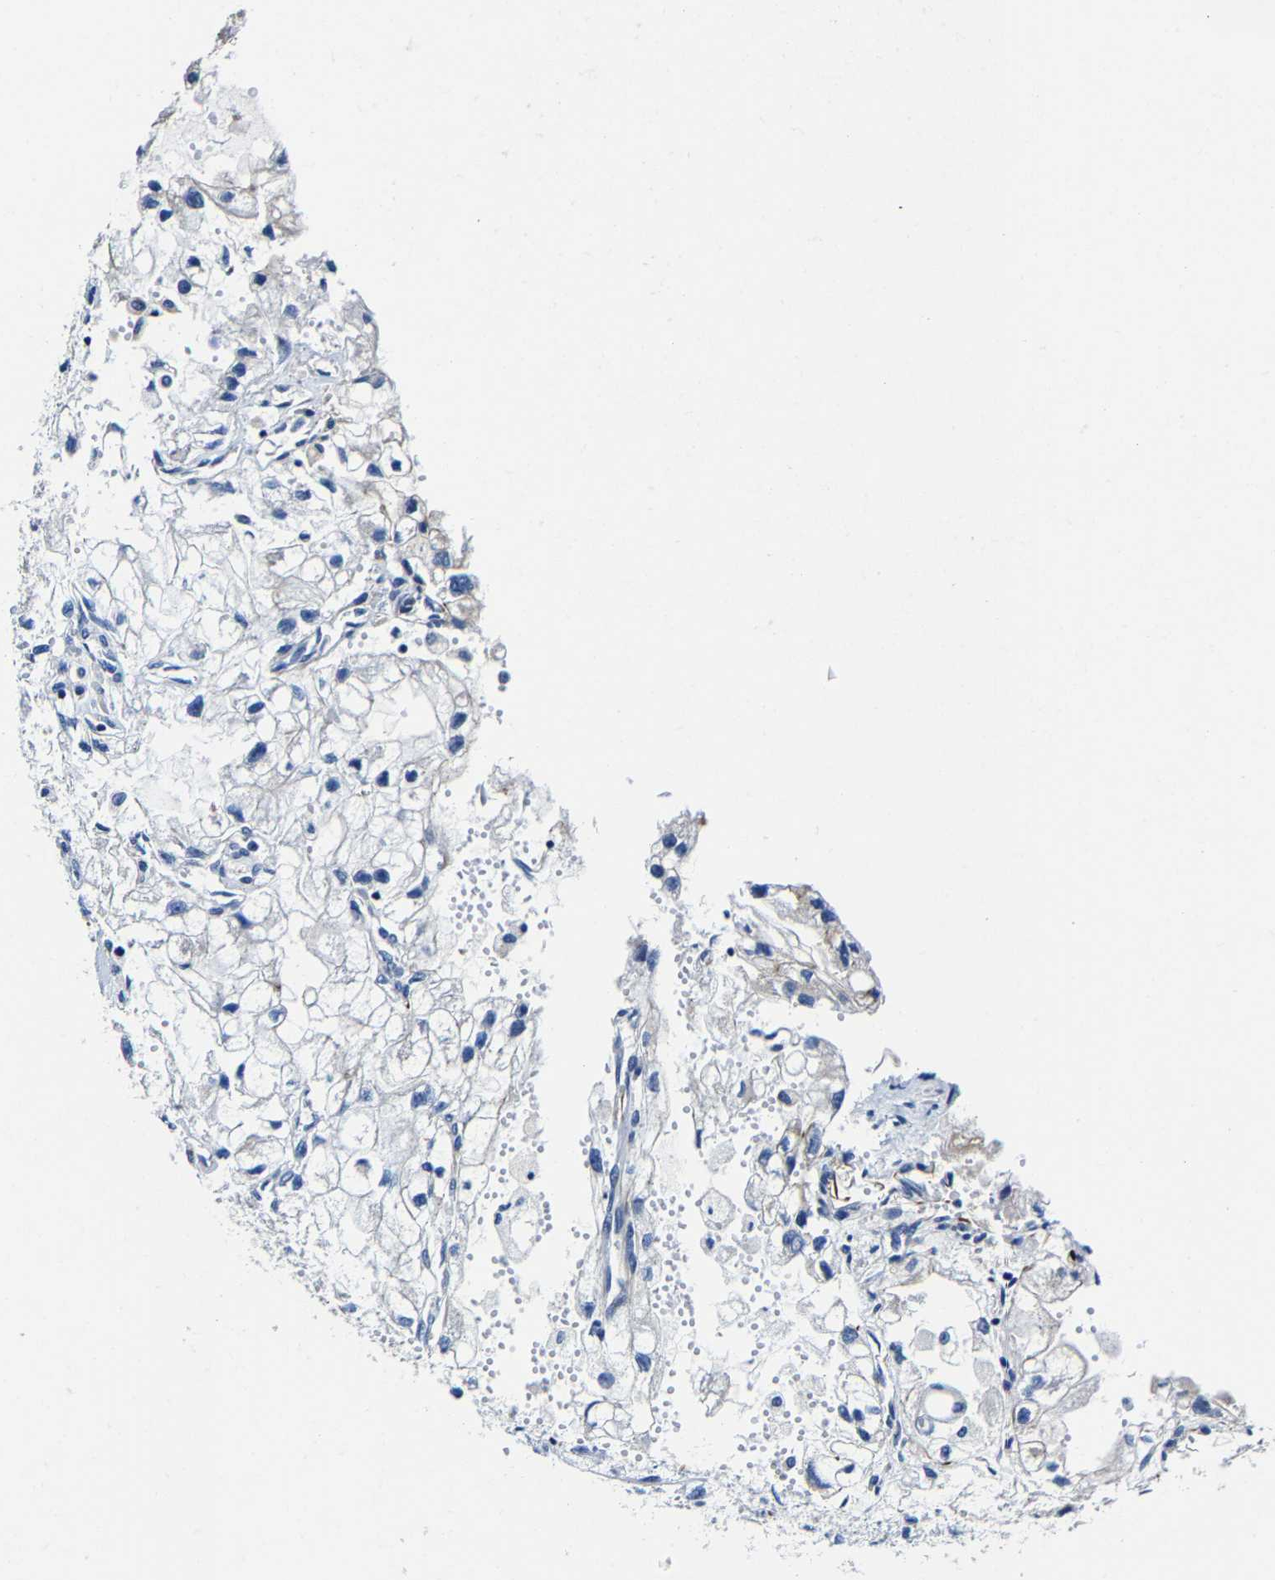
{"staining": {"intensity": "negative", "quantity": "none", "location": "none"}, "tissue": "renal cancer", "cell_type": "Tumor cells", "image_type": "cancer", "snomed": [{"axis": "morphology", "description": "Adenocarcinoma, NOS"}, {"axis": "topography", "description": "Kidney"}], "caption": "This is an immunohistochemistry histopathology image of human renal adenocarcinoma. There is no positivity in tumor cells.", "gene": "MMEL1", "patient": {"sex": "female", "age": 70}}